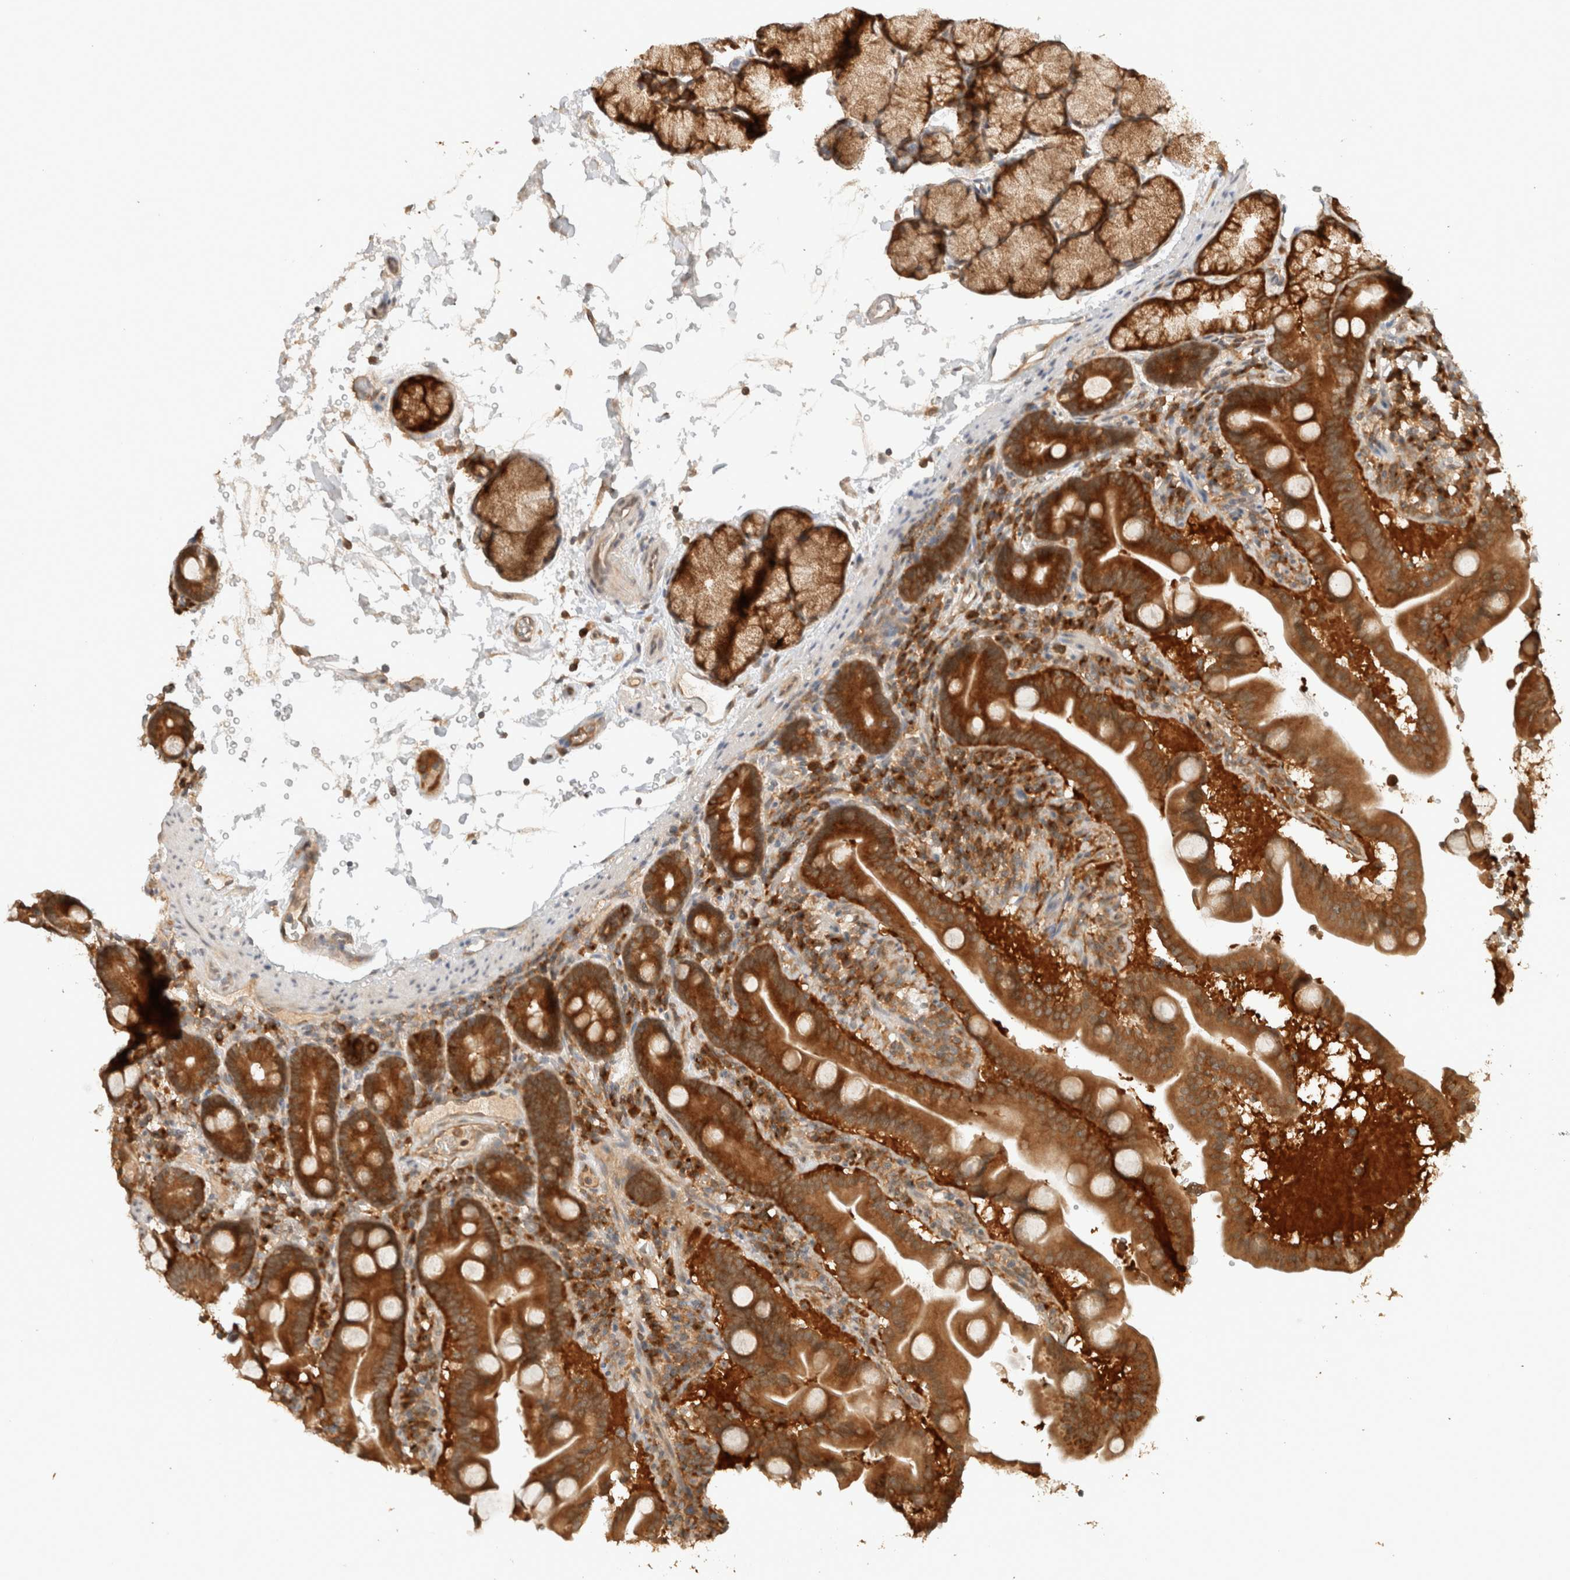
{"staining": {"intensity": "strong", "quantity": ">75%", "location": "cytoplasmic/membranous"}, "tissue": "duodenum", "cell_type": "Glandular cells", "image_type": "normal", "snomed": [{"axis": "morphology", "description": "Normal tissue, NOS"}, {"axis": "topography", "description": "Duodenum"}], "caption": "Glandular cells show high levels of strong cytoplasmic/membranous staining in approximately >75% of cells in unremarkable duodenum. (brown staining indicates protein expression, while blue staining denotes nuclei).", "gene": "ARFGEF2", "patient": {"sex": "male", "age": 54}}